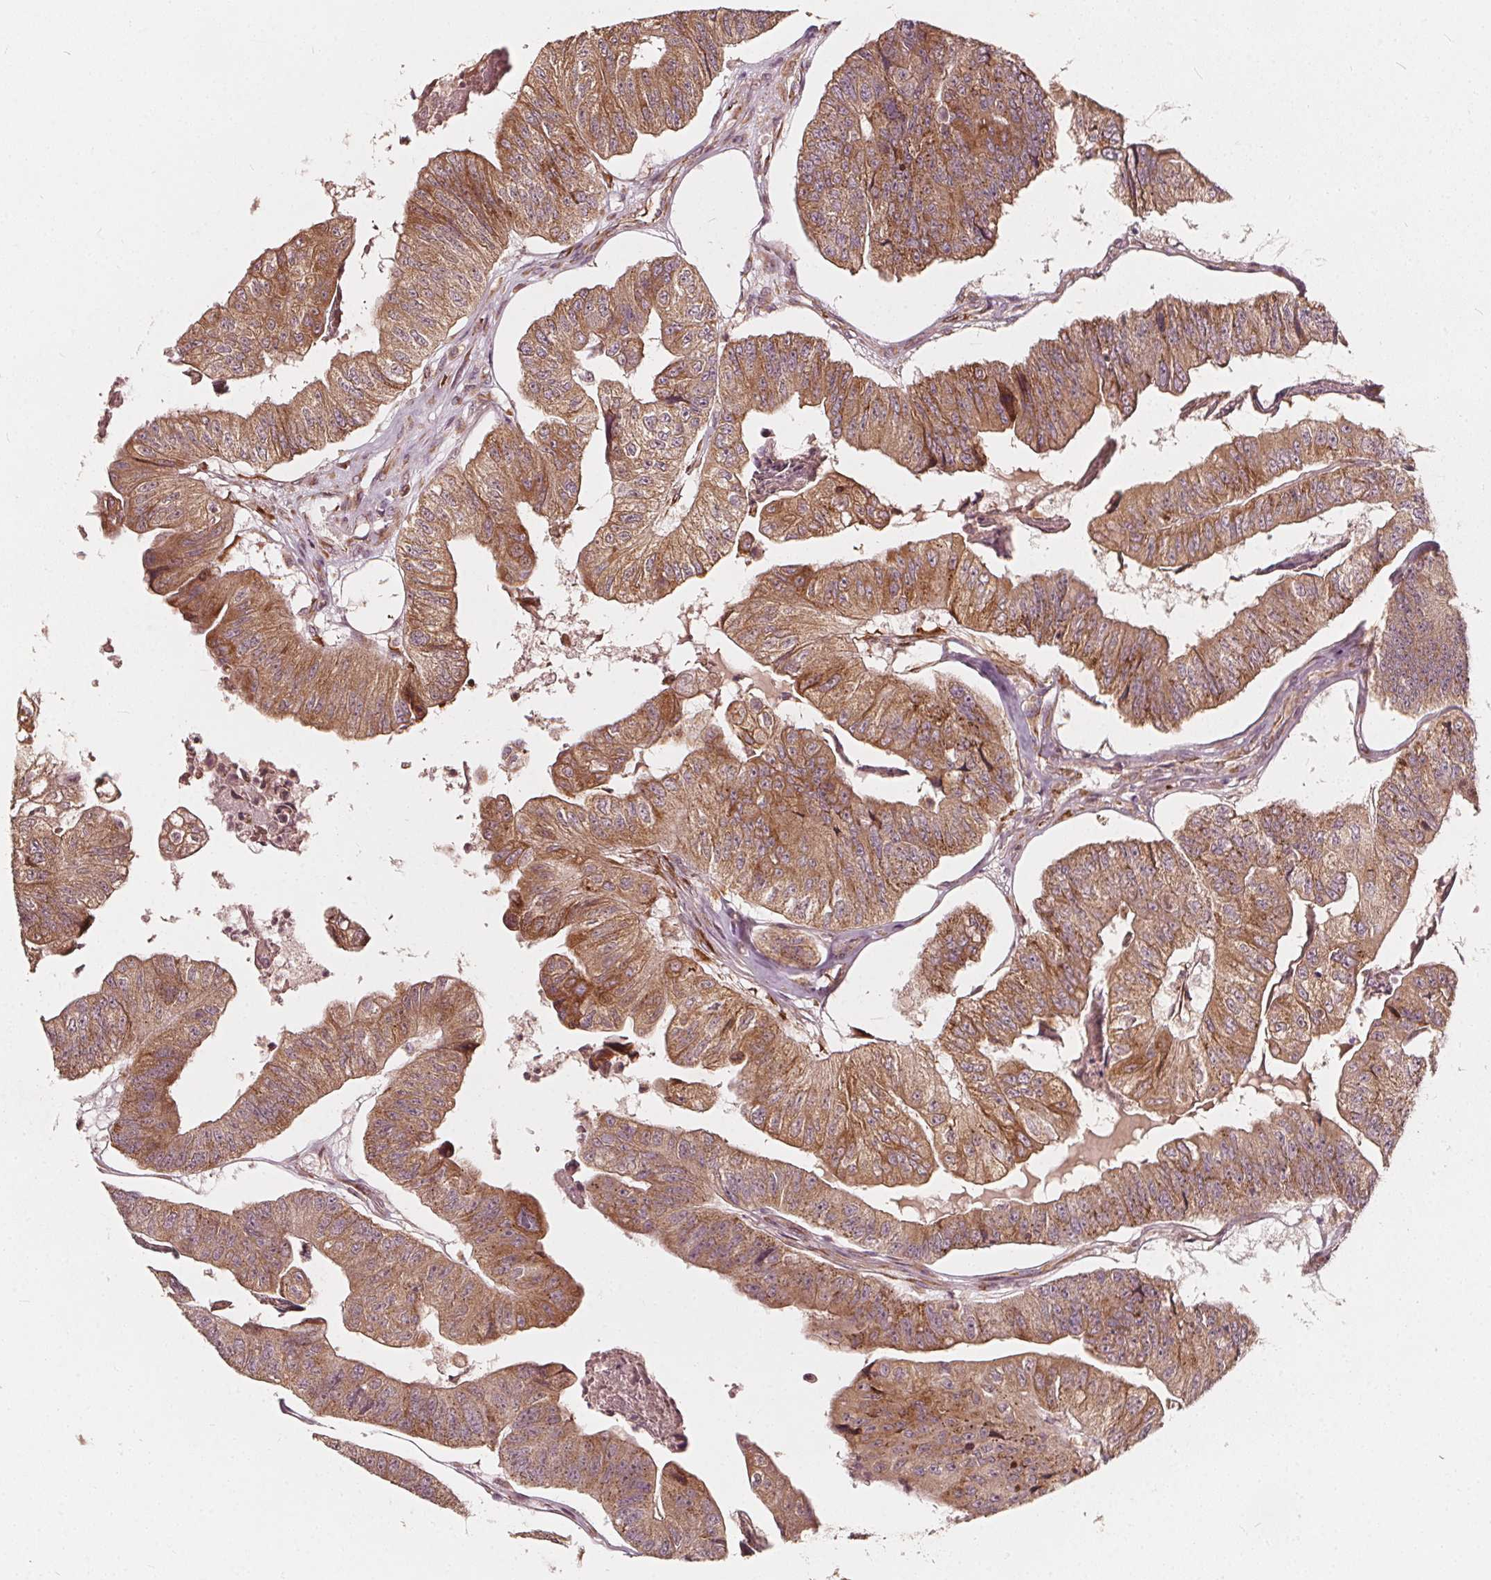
{"staining": {"intensity": "moderate", "quantity": ">75%", "location": "cytoplasmic/membranous,nuclear"}, "tissue": "colorectal cancer", "cell_type": "Tumor cells", "image_type": "cancer", "snomed": [{"axis": "morphology", "description": "Adenocarcinoma, NOS"}, {"axis": "topography", "description": "Colon"}], "caption": "An immunohistochemistry (IHC) image of neoplastic tissue is shown. Protein staining in brown labels moderate cytoplasmic/membranous and nuclear positivity in colorectal adenocarcinoma within tumor cells.", "gene": "NPC1L1", "patient": {"sex": "female", "age": 67}}